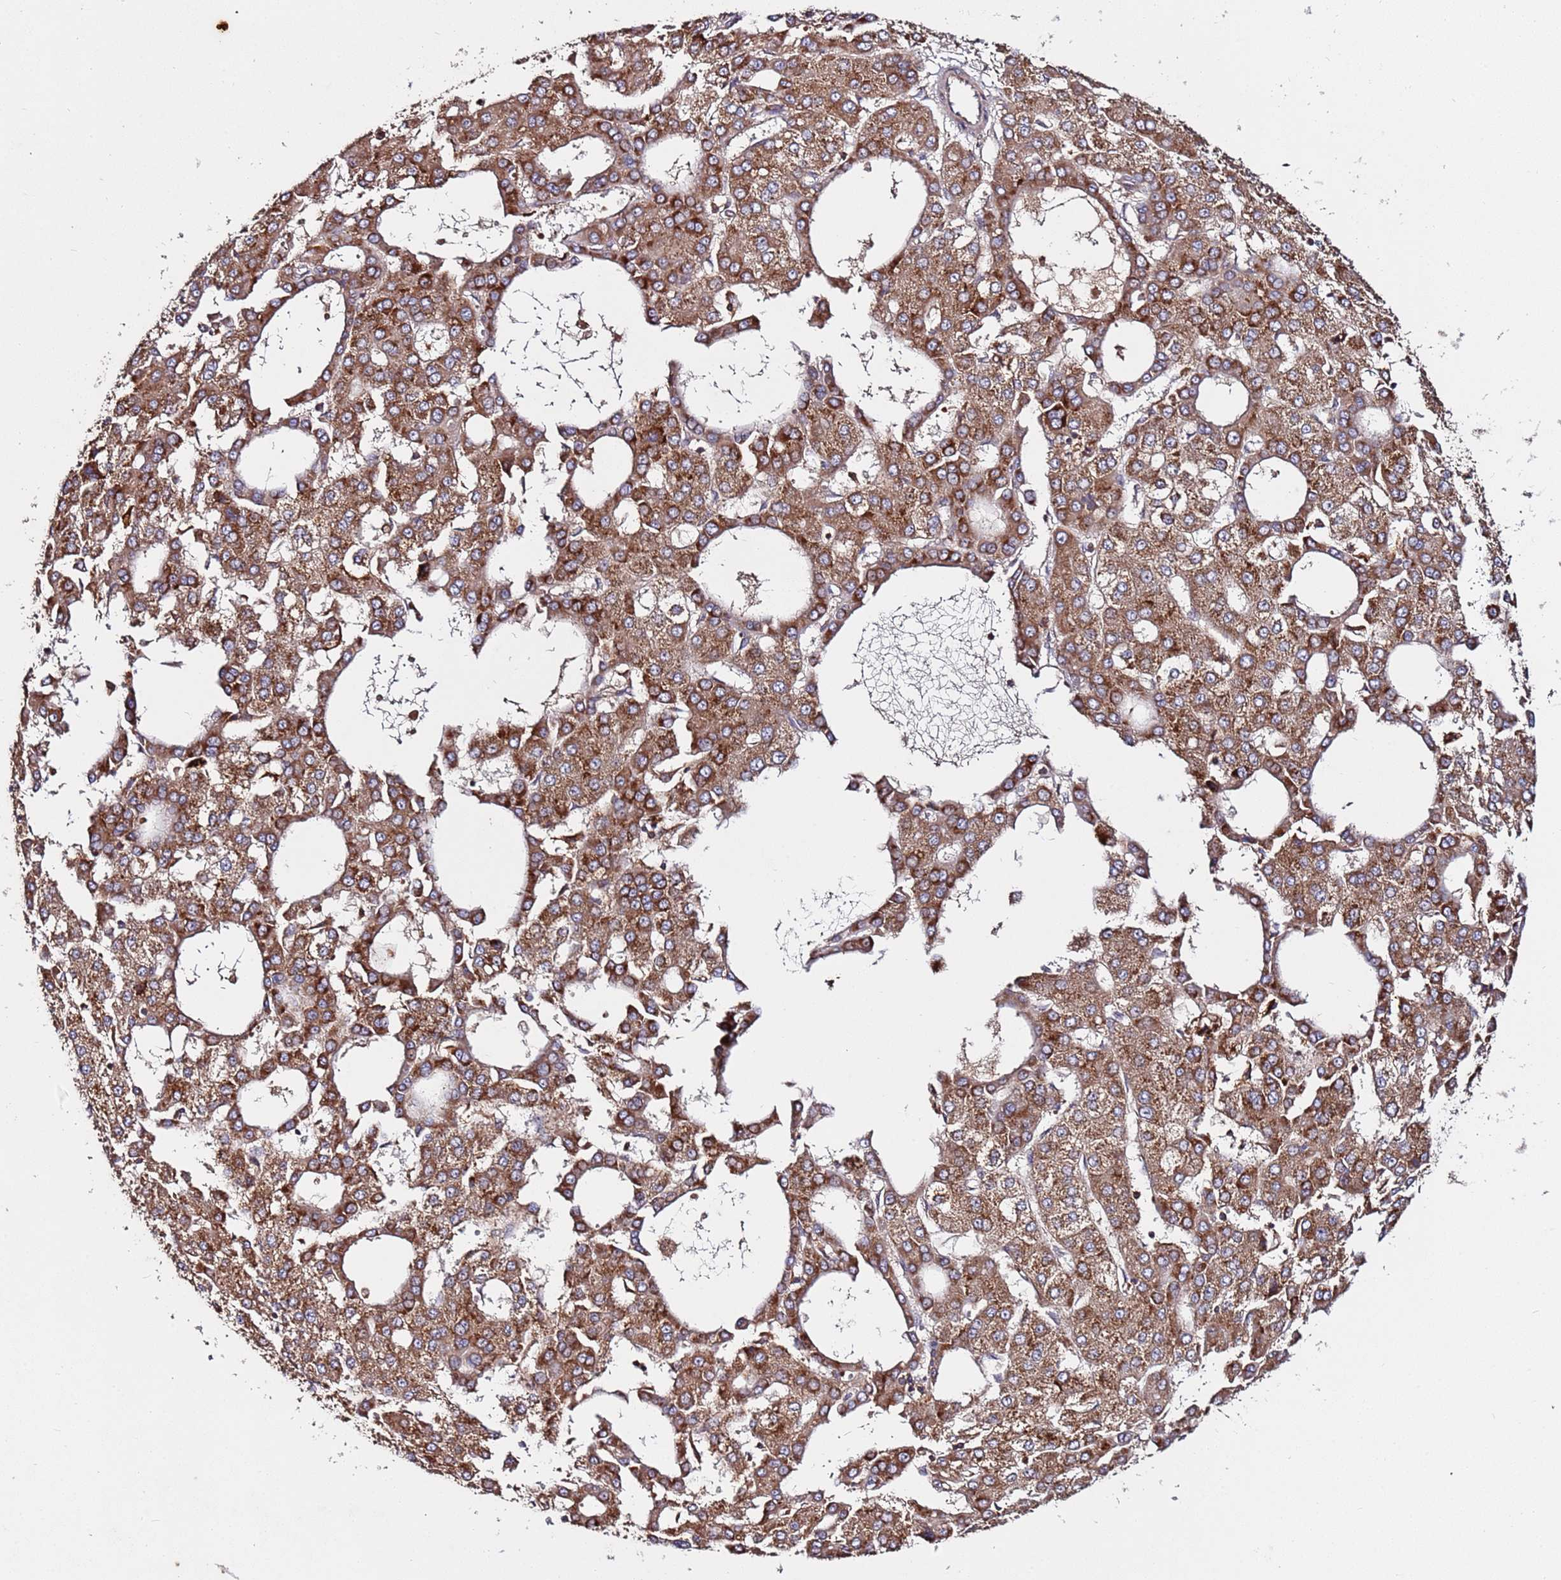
{"staining": {"intensity": "moderate", "quantity": ">75%", "location": "cytoplasmic/membranous"}, "tissue": "liver cancer", "cell_type": "Tumor cells", "image_type": "cancer", "snomed": [{"axis": "morphology", "description": "Carcinoma, Hepatocellular, NOS"}, {"axis": "topography", "description": "Liver"}], "caption": "Protein analysis of liver cancer (hepatocellular carcinoma) tissue reveals moderate cytoplasmic/membranous positivity in about >75% of tumor cells.", "gene": "RPS15A", "patient": {"sex": "male", "age": 47}}